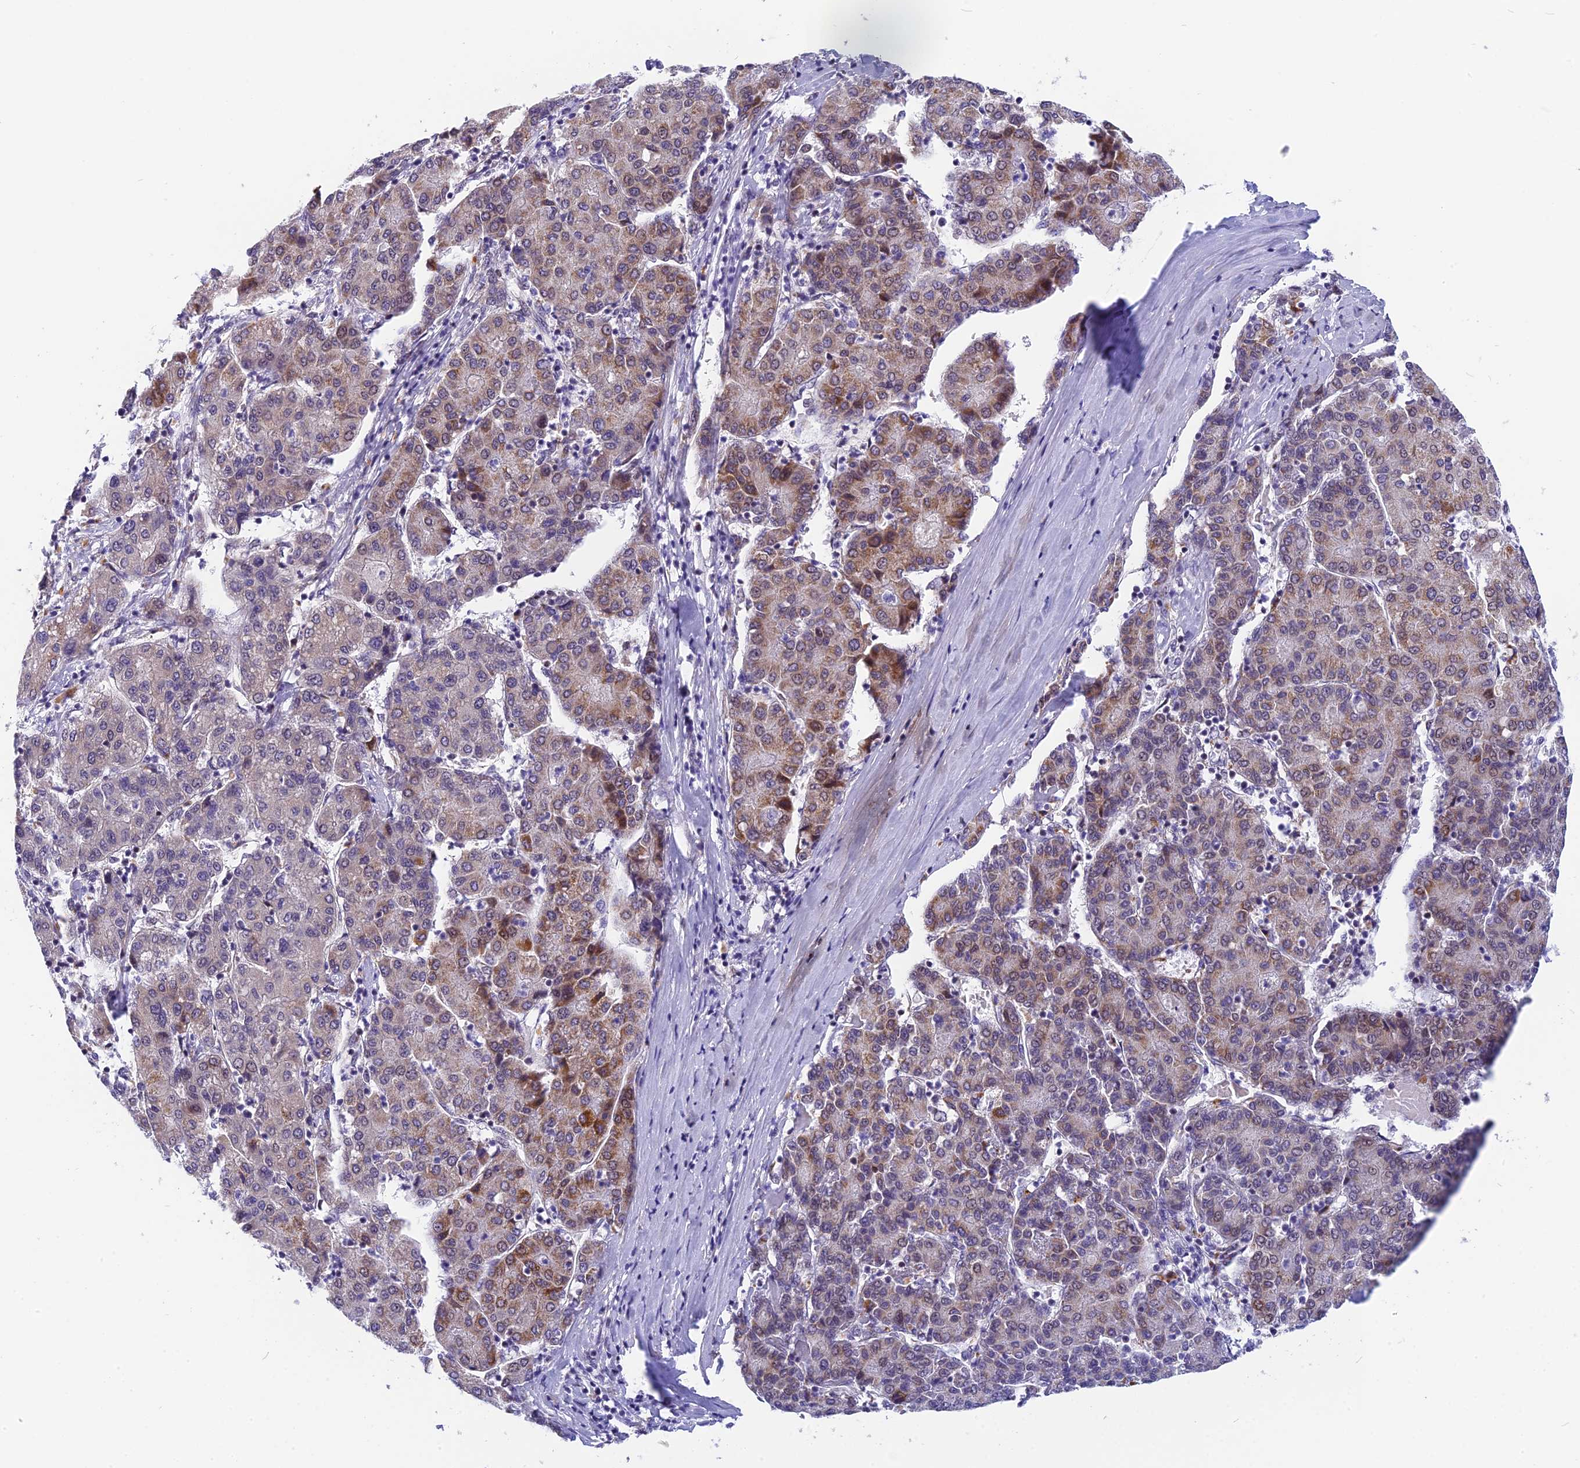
{"staining": {"intensity": "moderate", "quantity": "<25%", "location": "cytoplasmic/membranous"}, "tissue": "liver cancer", "cell_type": "Tumor cells", "image_type": "cancer", "snomed": [{"axis": "morphology", "description": "Carcinoma, Hepatocellular, NOS"}, {"axis": "topography", "description": "Liver"}], "caption": "This micrograph displays immunohistochemistry (IHC) staining of liver cancer, with low moderate cytoplasmic/membranous staining in about <25% of tumor cells.", "gene": "CMC1", "patient": {"sex": "male", "age": 65}}